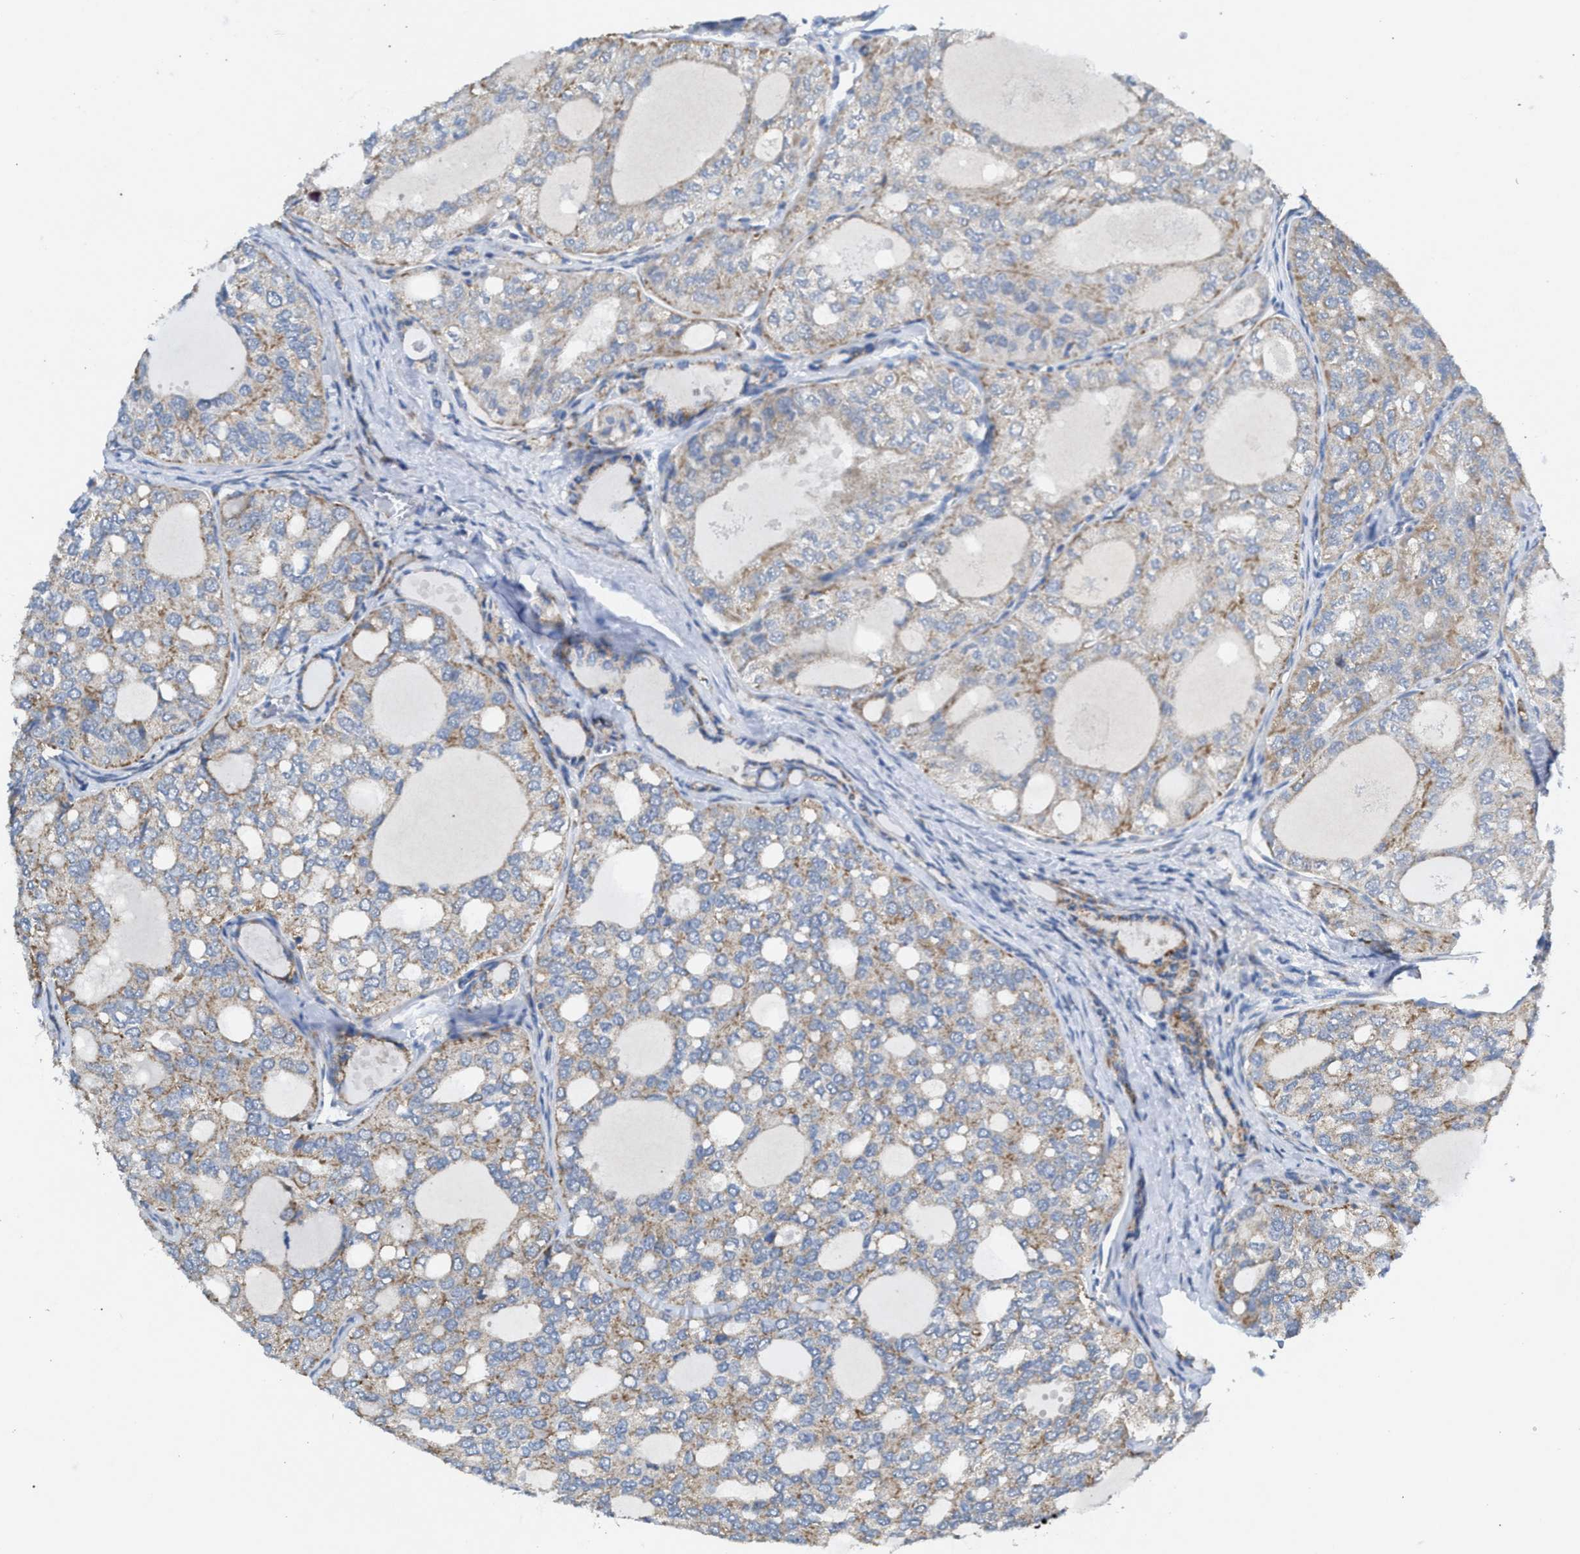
{"staining": {"intensity": "weak", "quantity": "<25%", "location": "cytoplasmic/membranous"}, "tissue": "thyroid cancer", "cell_type": "Tumor cells", "image_type": "cancer", "snomed": [{"axis": "morphology", "description": "Follicular adenoma carcinoma, NOS"}, {"axis": "topography", "description": "Thyroid gland"}], "caption": "A high-resolution image shows IHC staining of follicular adenoma carcinoma (thyroid), which displays no significant expression in tumor cells.", "gene": "TACO1", "patient": {"sex": "male", "age": 75}}